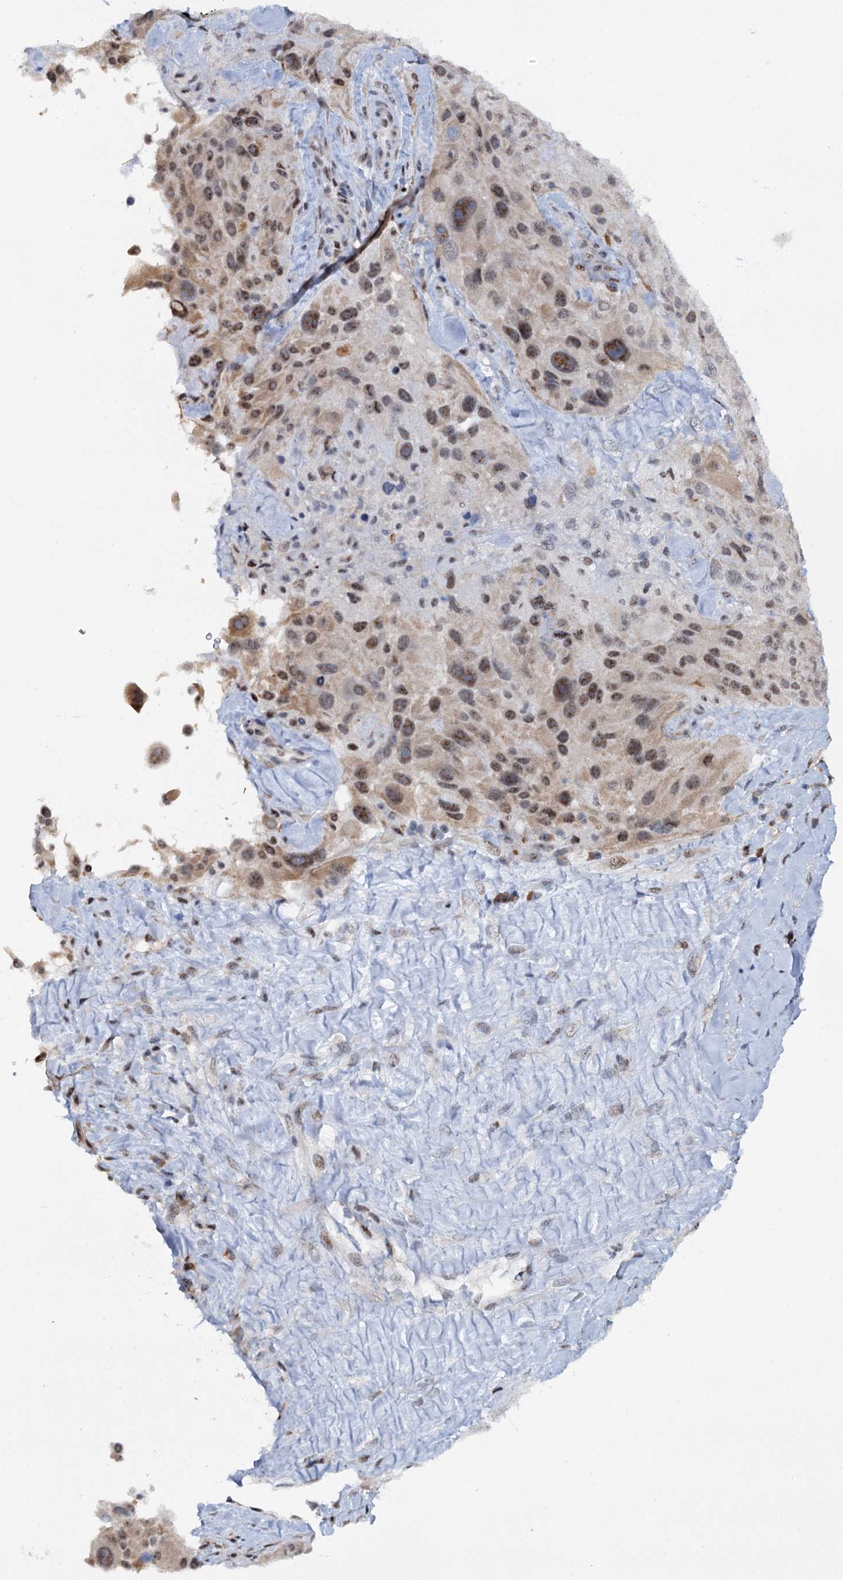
{"staining": {"intensity": "moderate", "quantity": ">75%", "location": "nuclear"}, "tissue": "melanoma", "cell_type": "Tumor cells", "image_type": "cancer", "snomed": [{"axis": "morphology", "description": "Malignant melanoma, Metastatic site"}, {"axis": "topography", "description": "Lymph node"}], "caption": "Malignant melanoma (metastatic site) was stained to show a protein in brown. There is medium levels of moderate nuclear expression in approximately >75% of tumor cells.", "gene": "SREK1", "patient": {"sex": "male", "age": 62}}